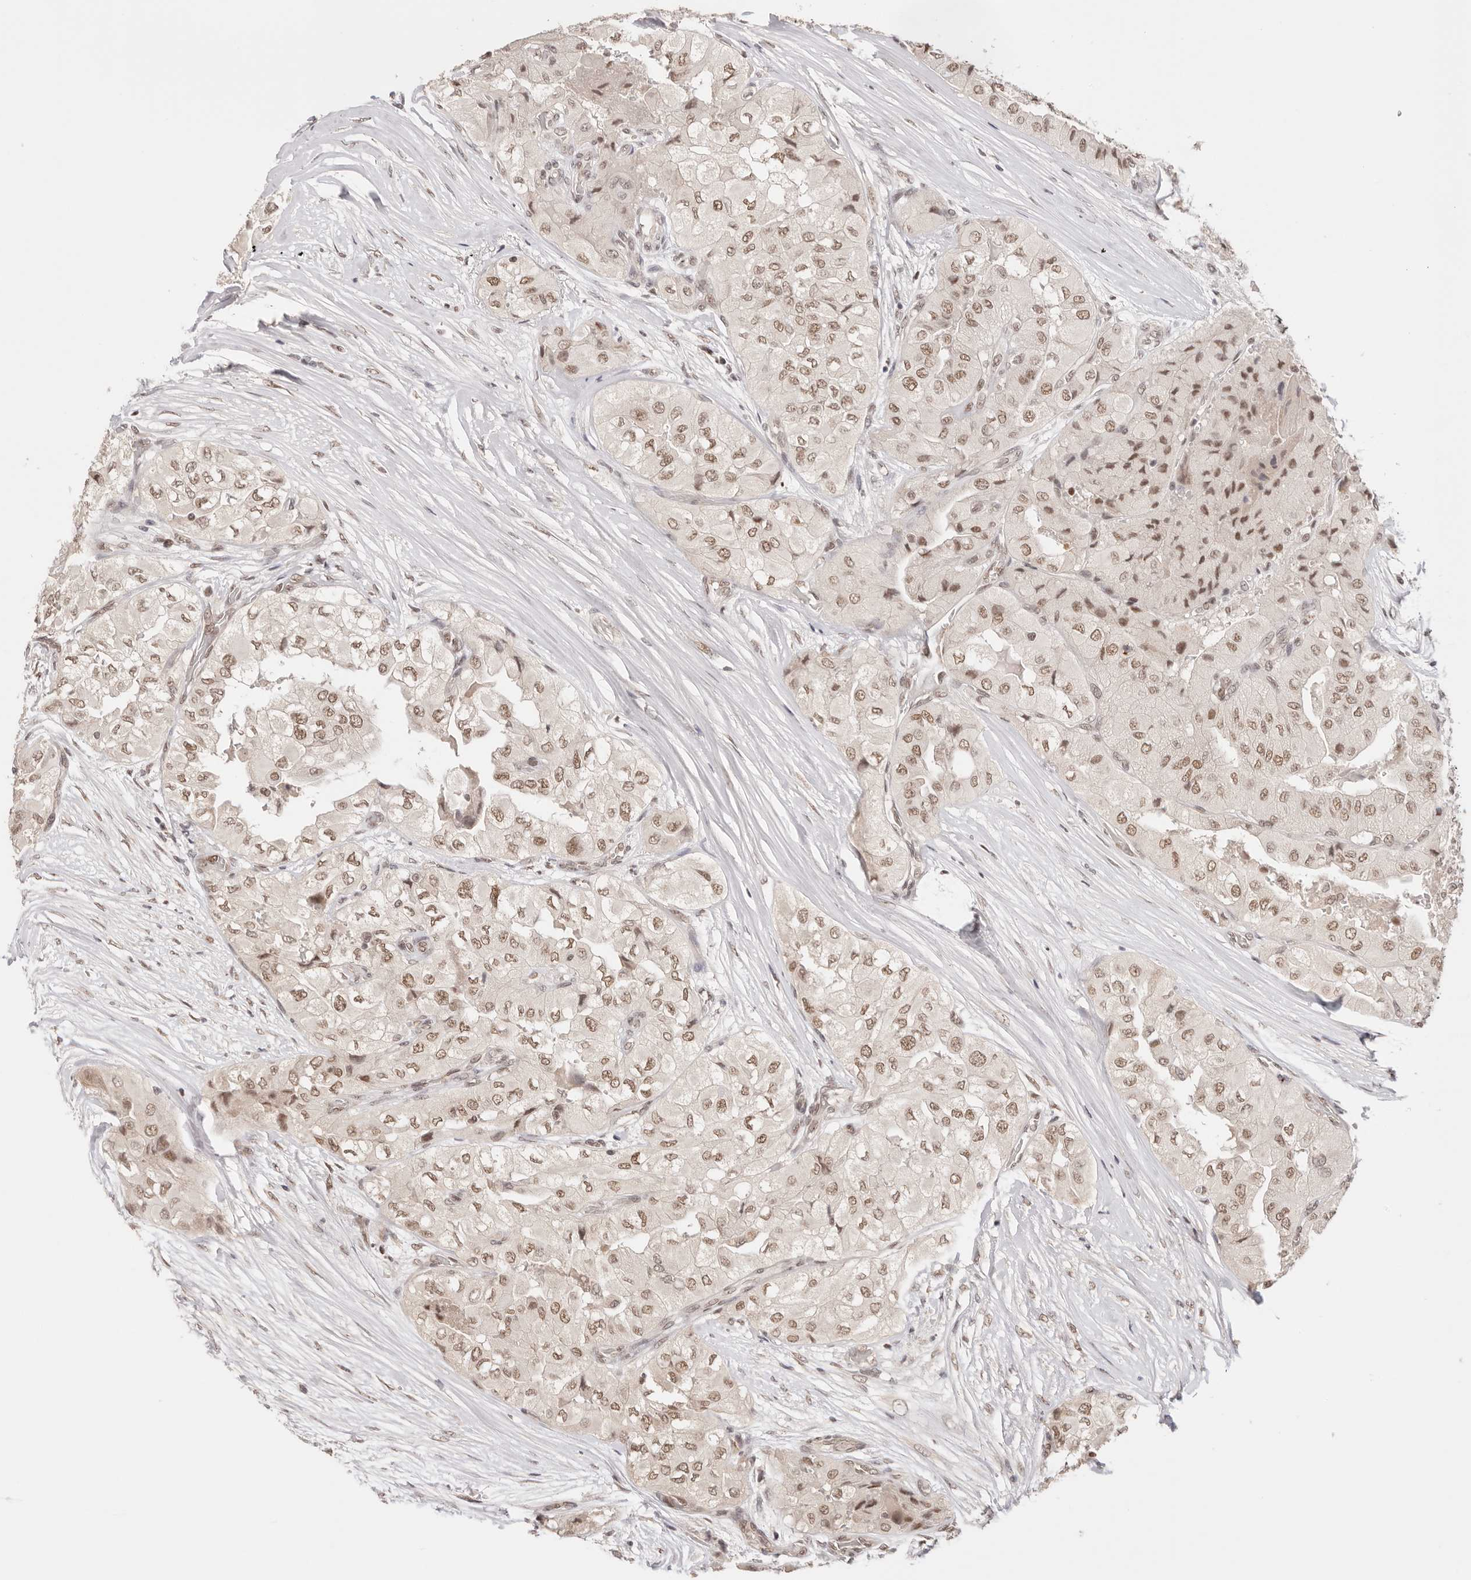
{"staining": {"intensity": "moderate", "quantity": ">75%", "location": "nuclear"}, "tissue": "thyroid cancer", "cell_type": "Tumor cells", "image_type": "cancer", "snomed": [{"axis": "morphology", "description": "Papillary adenocarcinoma, NOS"}, {"axis": "topography", "description": "Thyroid gland"}], "caption": "Human thyroid cancer stained with a brown dye reveals moderate nuclear positive staining in approximately >75% of tumor cells.", "gene": "RFC3", "patient": {"sex": "female", "age": 59}}